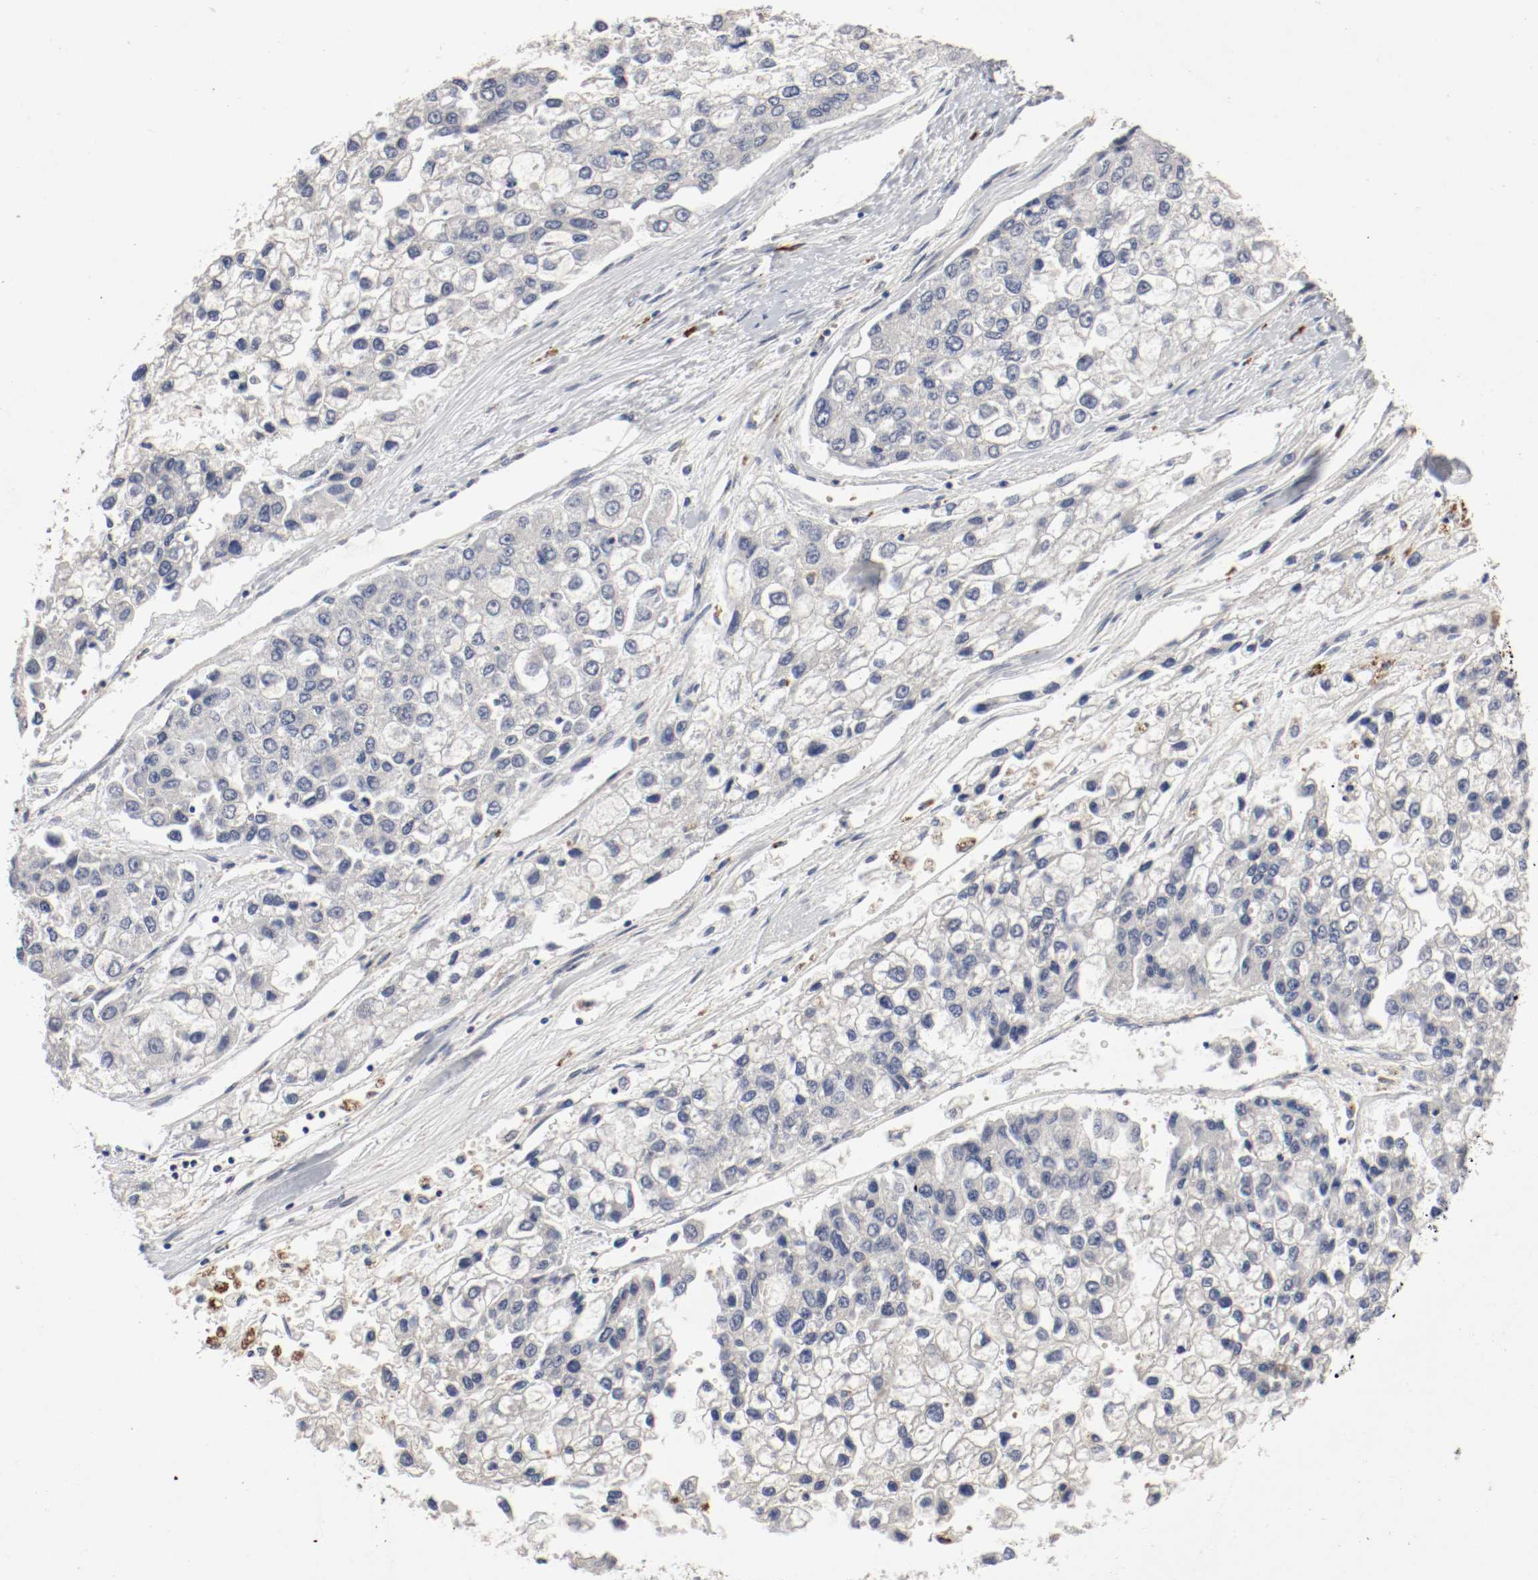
{"staining": {"intensity": "negative", "quantity": "none", "location": "none"}, "tissue": "liver cancer", "cell_type": "Tumor cells", "image_type": "cancer", "snomed": [{"axis": "morphology", "description": "Carcinoma, Hepatocellular, NOS"}, {"axis": "topography", "description": "Liver"}], "caption": "A high-resolution photomicrograph shows immunohistochemistry staining of liver hepatocellular carcinoma, which reveals no significant positivity in tumor cells. (Brightfield microscopy of DAB immunohistochemistry (IHC) at high magnification).", "gene": "REN", "patient": {"sex": "female", "age": 66}}